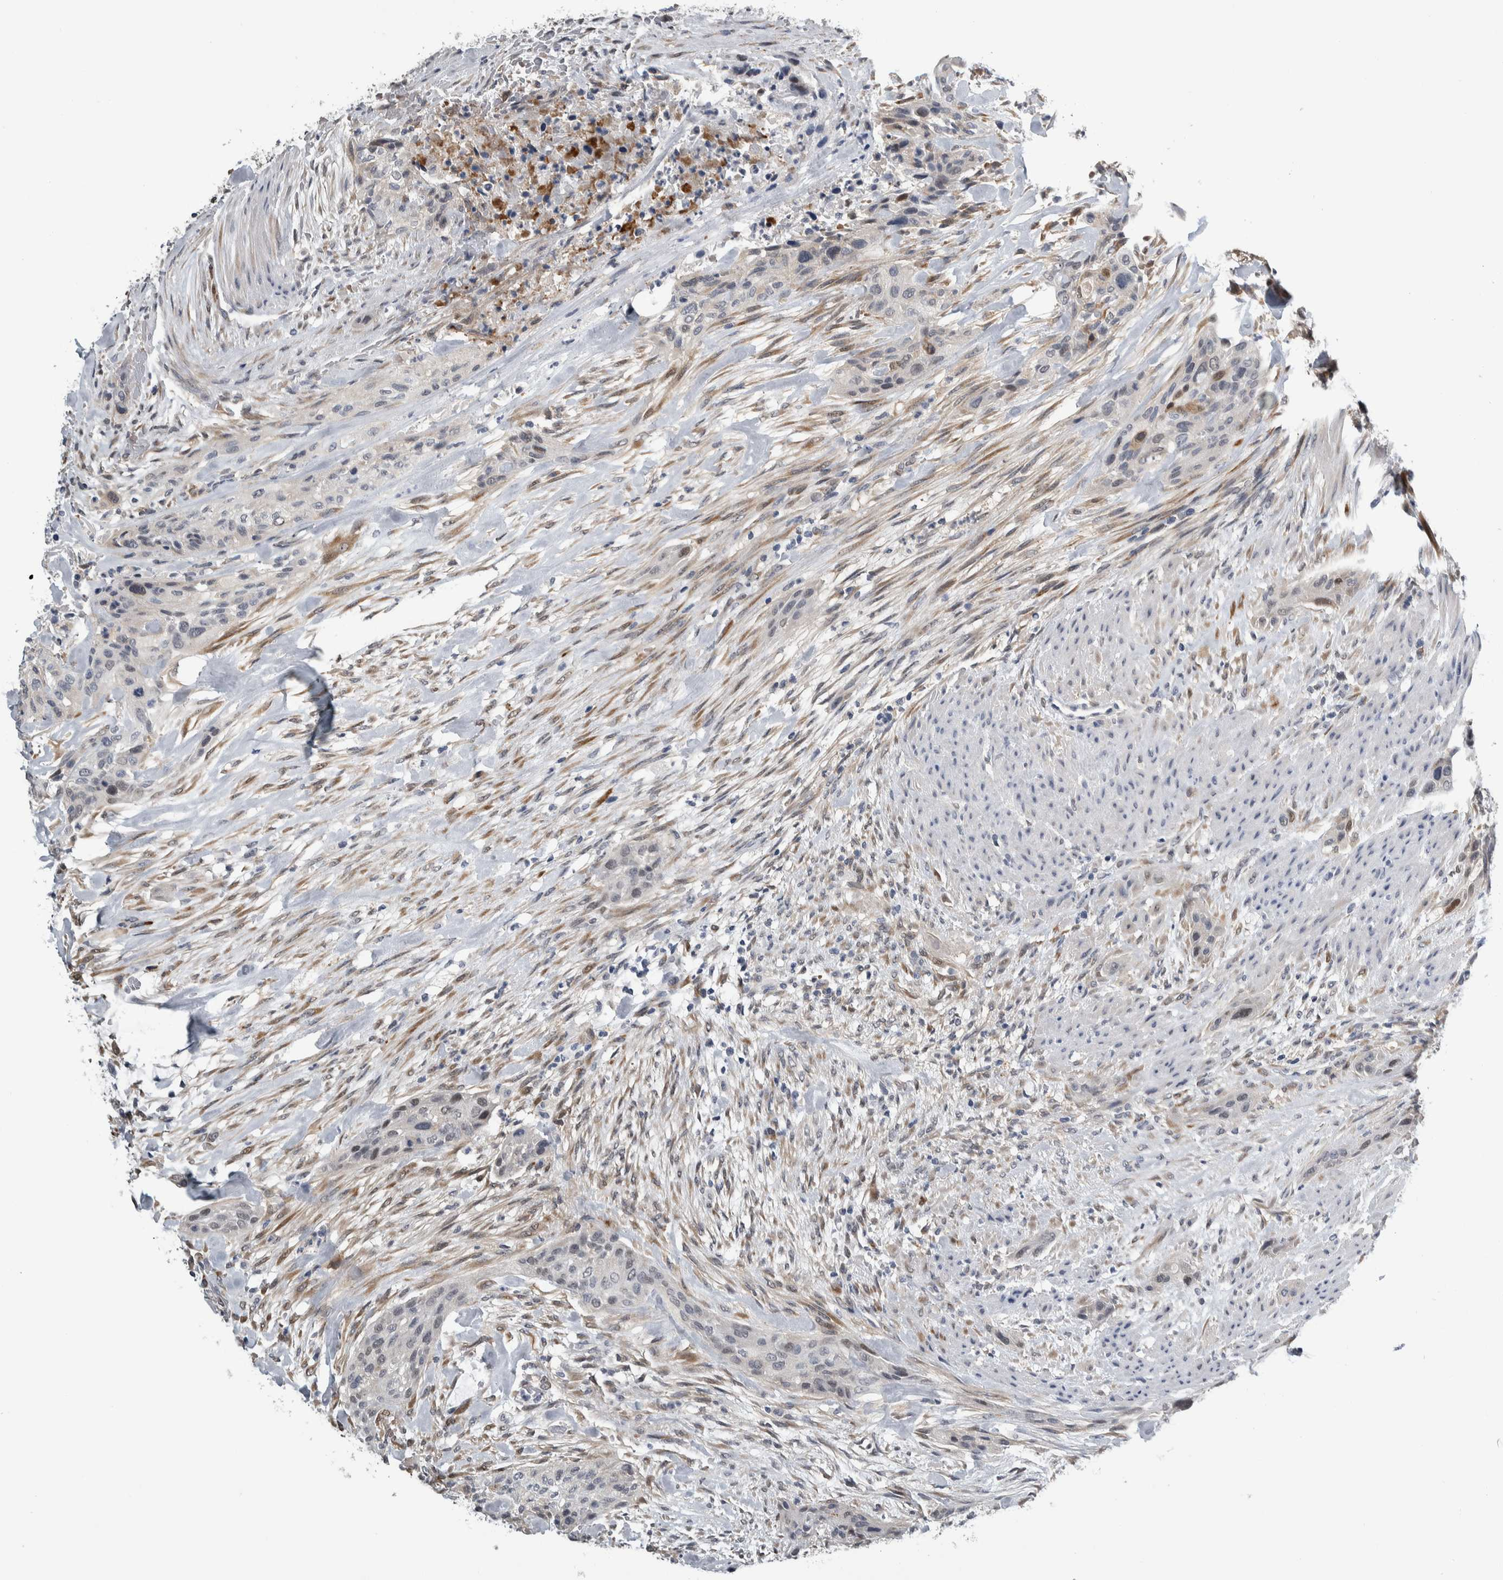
{"staining": {"intensity": "negative", "quantity": "none", "location": "none"}, "tissue": "urothelial cancer", "cell_type": "Tumor cells", "image_type": "cancer", "snomed": [{"axis": "morphology", "description": "Urothelial carcinoma, High grade"}, {"axis": "topography", "description": "Urinary bladder"}], "caption": "There is no significant expression in tumor cells of urothelial carcinoma (high-grade).", "gene": "COL14A1", "patient": {"sex": "male", "age": 35}}